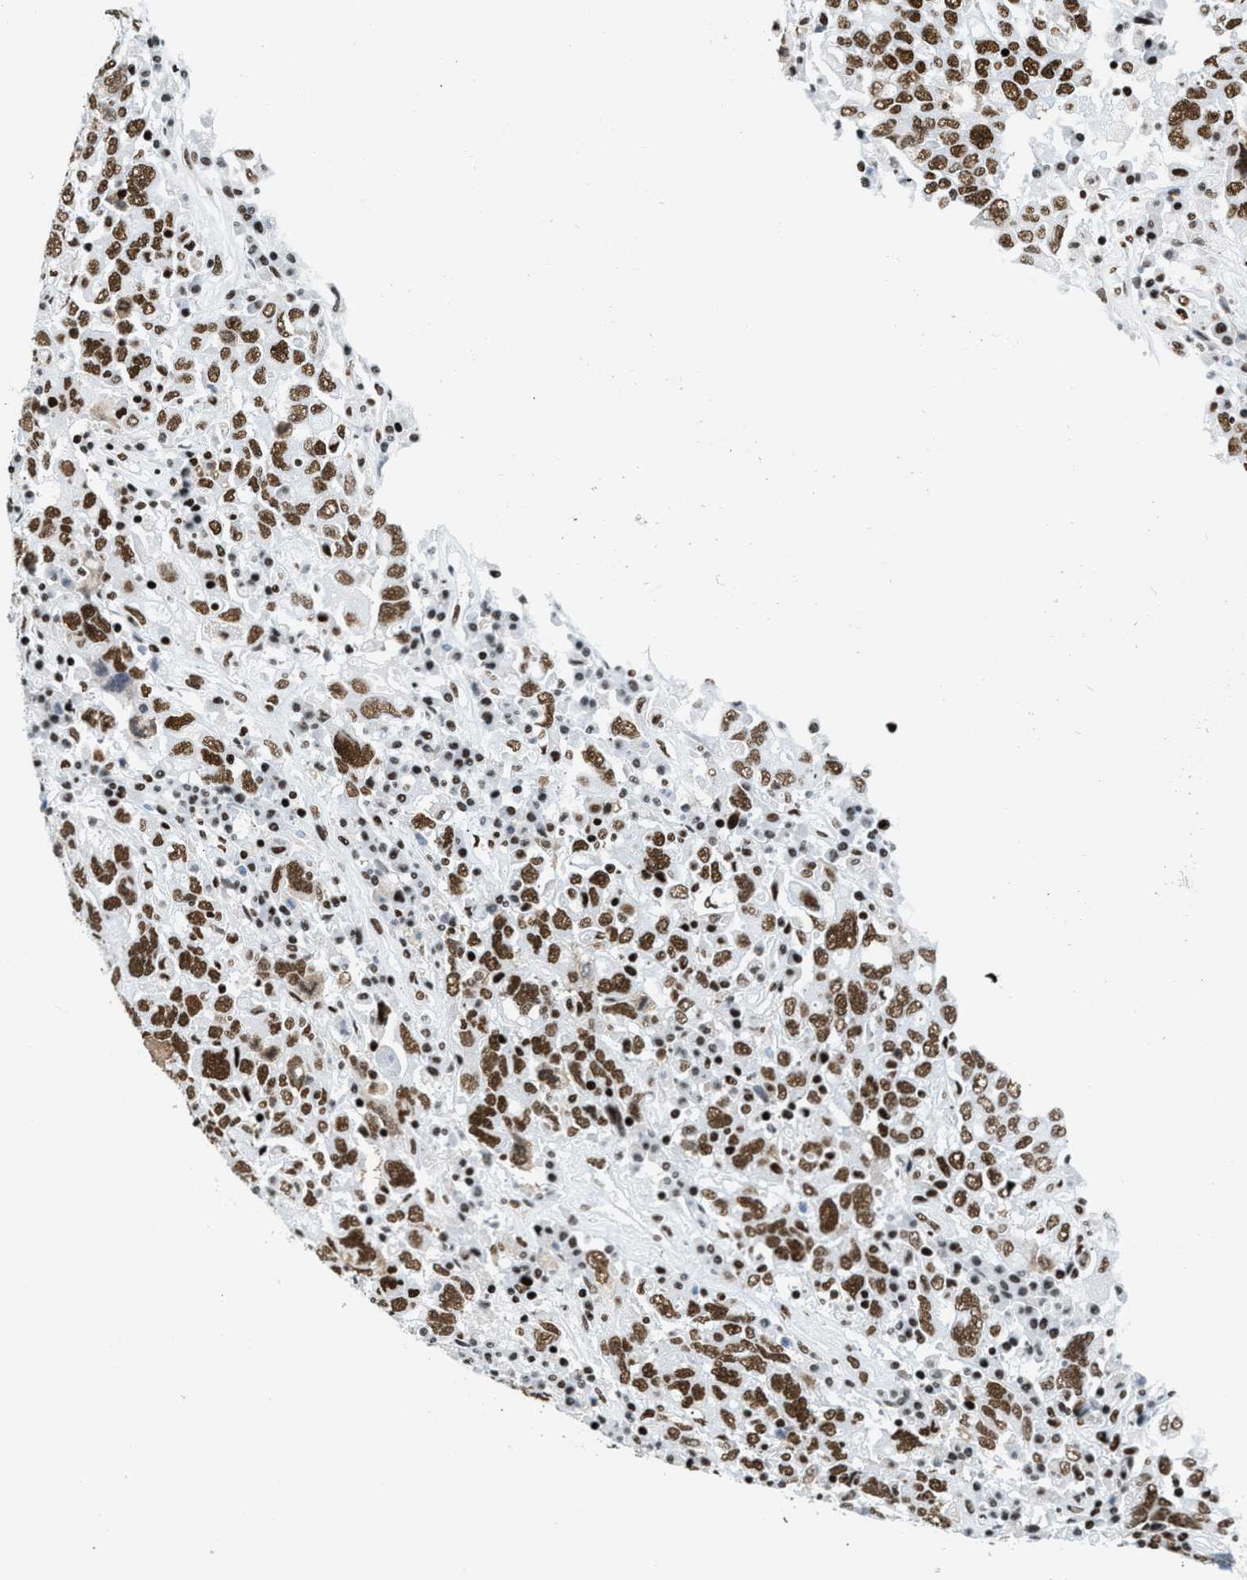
{"staining": {"intensity": "strong", "quantity": ">75%", "location": "cytoplasmic/membranous,nuclear"}, "tissue": "ovarian cancer", "cell_type": "Tumor cells", "image_type": "cancer", "snomed": [{"axis": "morphology", "description": "Carcinoma, endometroid"}, {"axis": "topography", "description": "Ovary"}], "caption": "Immunohistochemistry (IHC) micrograph of endometroid carcinoma (ovarian) stained for a protein (brown), which demonstrates high levels of strong cytoplasmic/membranous and nuclear positivity in about >75% of tumor cells.", "gene": "PIF1", "patient": {"sex": "female", "age": 62}}